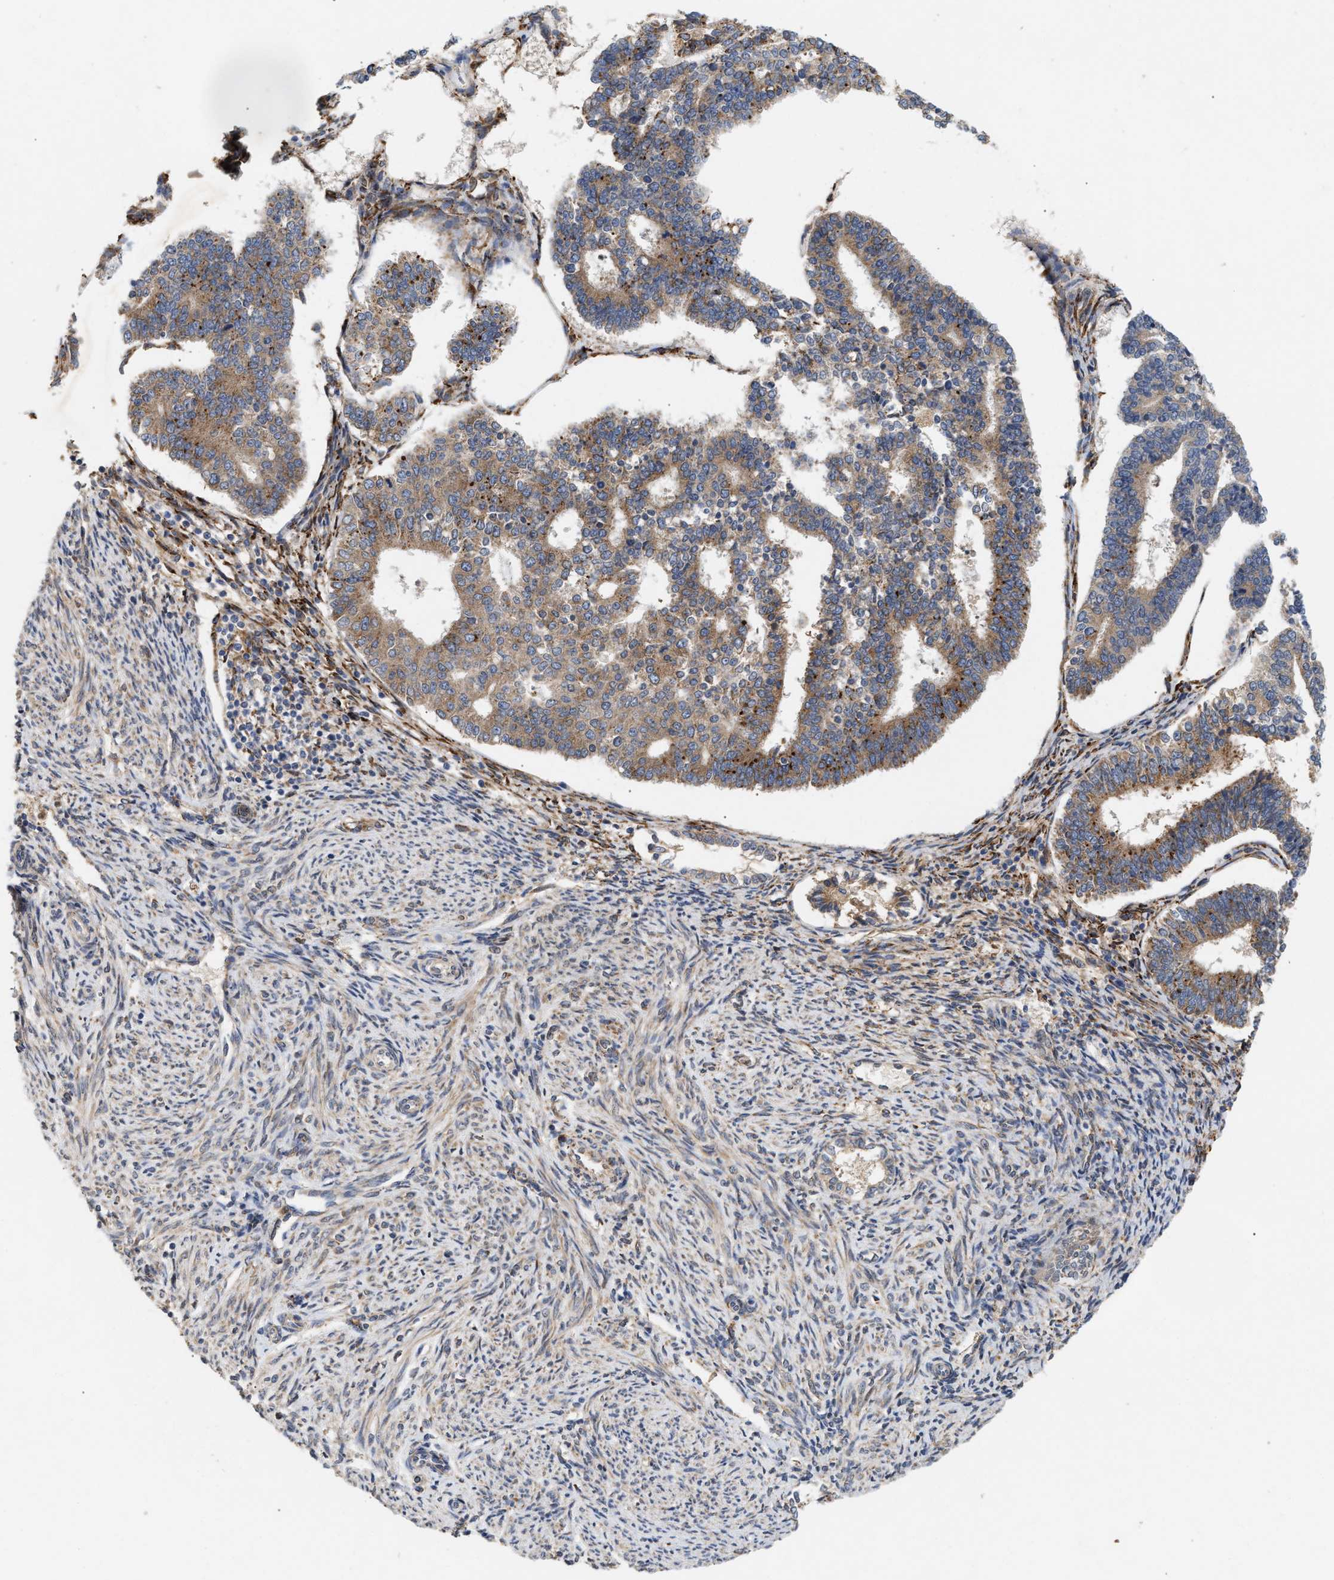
{"staining": {"intensity": "moderate", "quantity": ">75%", "location": "cytoplasmic/membranous"}, "tissue": "endometrial cancer", "cell_type": "Tumor cells", "image_type": "cancer", "snomed": [{"axis": "morphology", "description": "Adenocarcinoma, NOS"}, {"axis": "topography", "description": "Endometrium"}], "caption": "Immunohistochemical staining of adenocarcinoma (endometrial) reveals medium levels of moderate cytoplasmic/membranous protein expression in approximately >75% of tumor cells.", "gene": "PLCD1", "patient": {"sex": "female", "age": 70}}